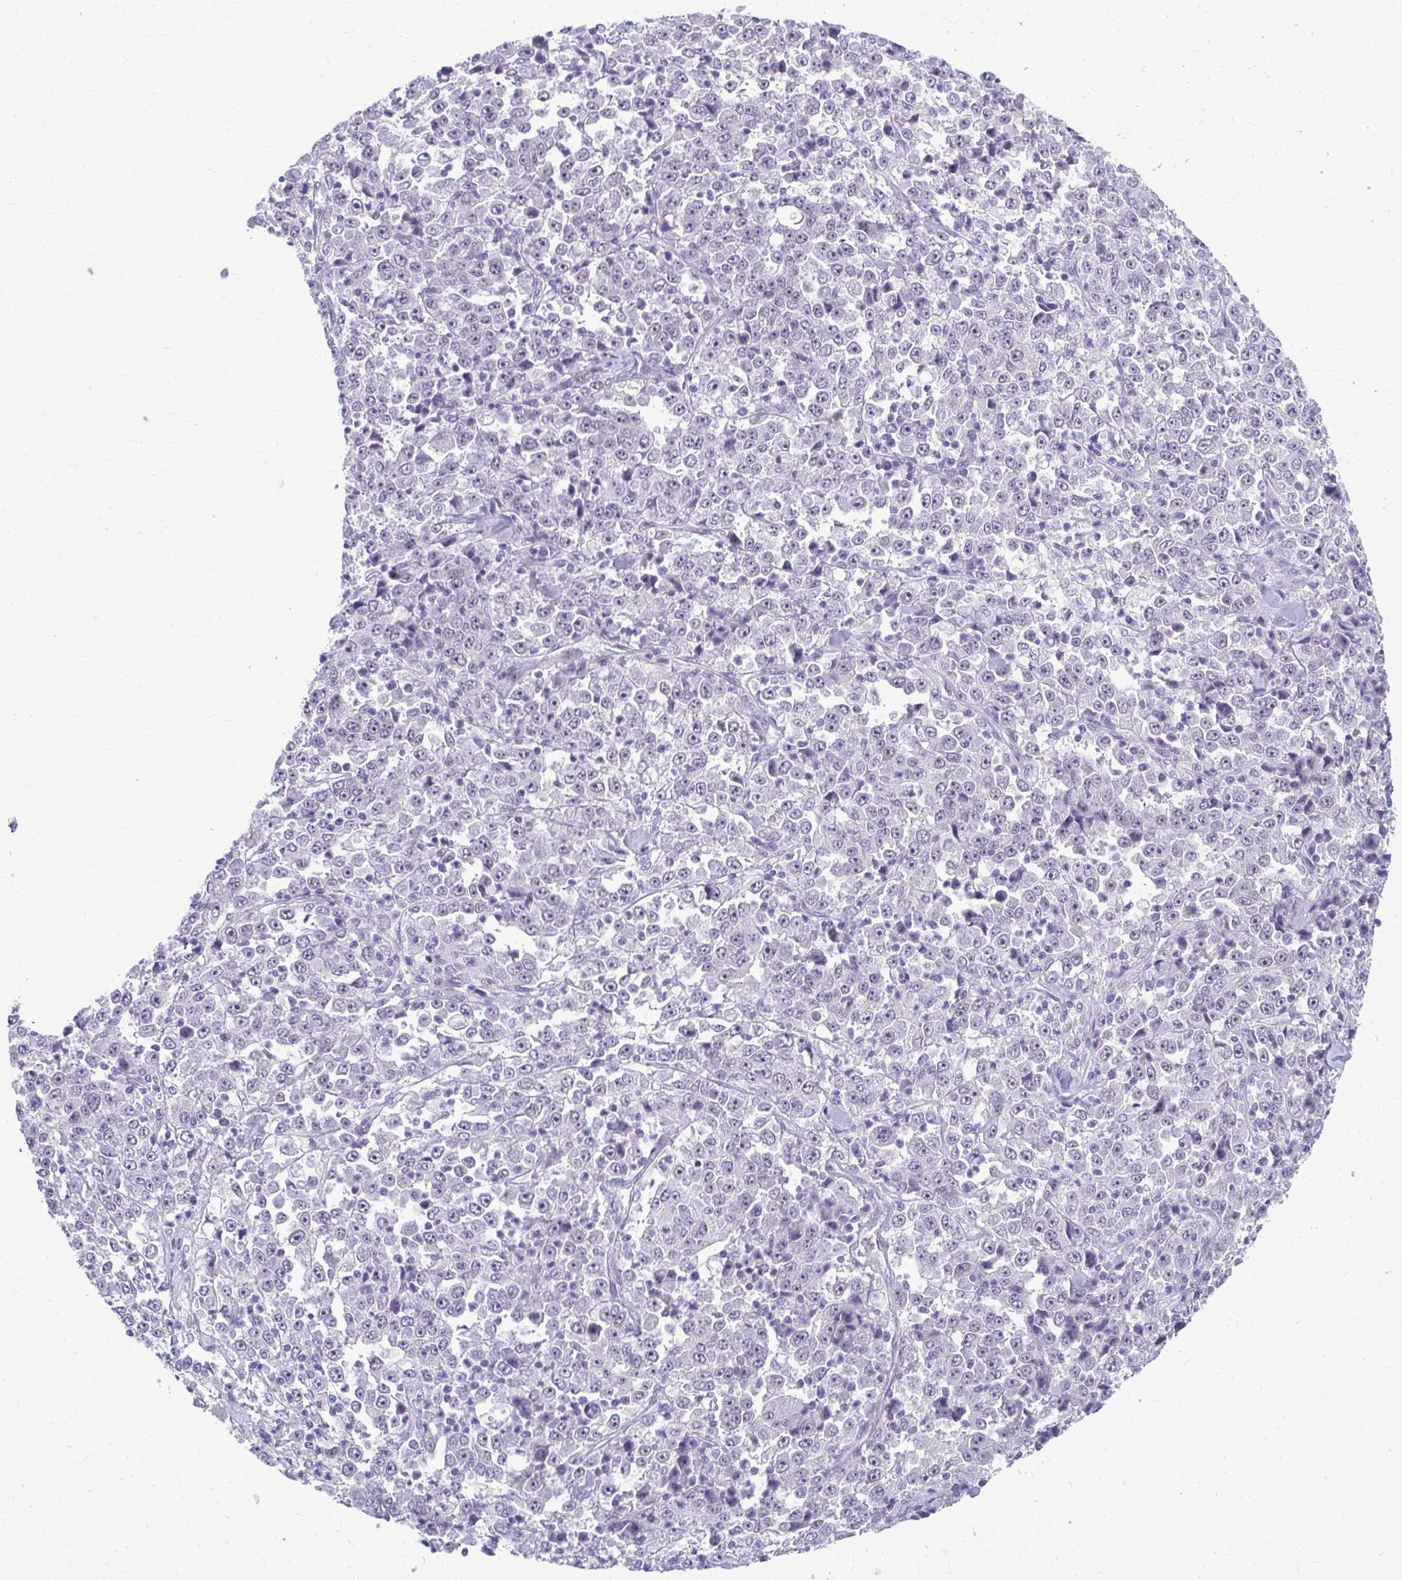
{"staining": {"intensity": "negative", "quantity": "none", "location": "none"}, "tissue": "stomach cancer", "cell_type": "Tumor cells", "image_type": "cancer", "snomed": [{"axis": "morphology", "description": "Normal tissue, NOS"}, {"axis": "morphology", "description": "Adenocarcinoma, NOS"}, {"axis": "topography", "description": "Stomach, upper"}, {"axis": "topography", "description": "Stomach"}], "caption": "A micrograph of human stomach cancer is negative for staining in tumor cells. (IHC, brightfield microscopy, high magnification).", "gene": "MAF1", "patient": {"sex": "male", "age": 59}}